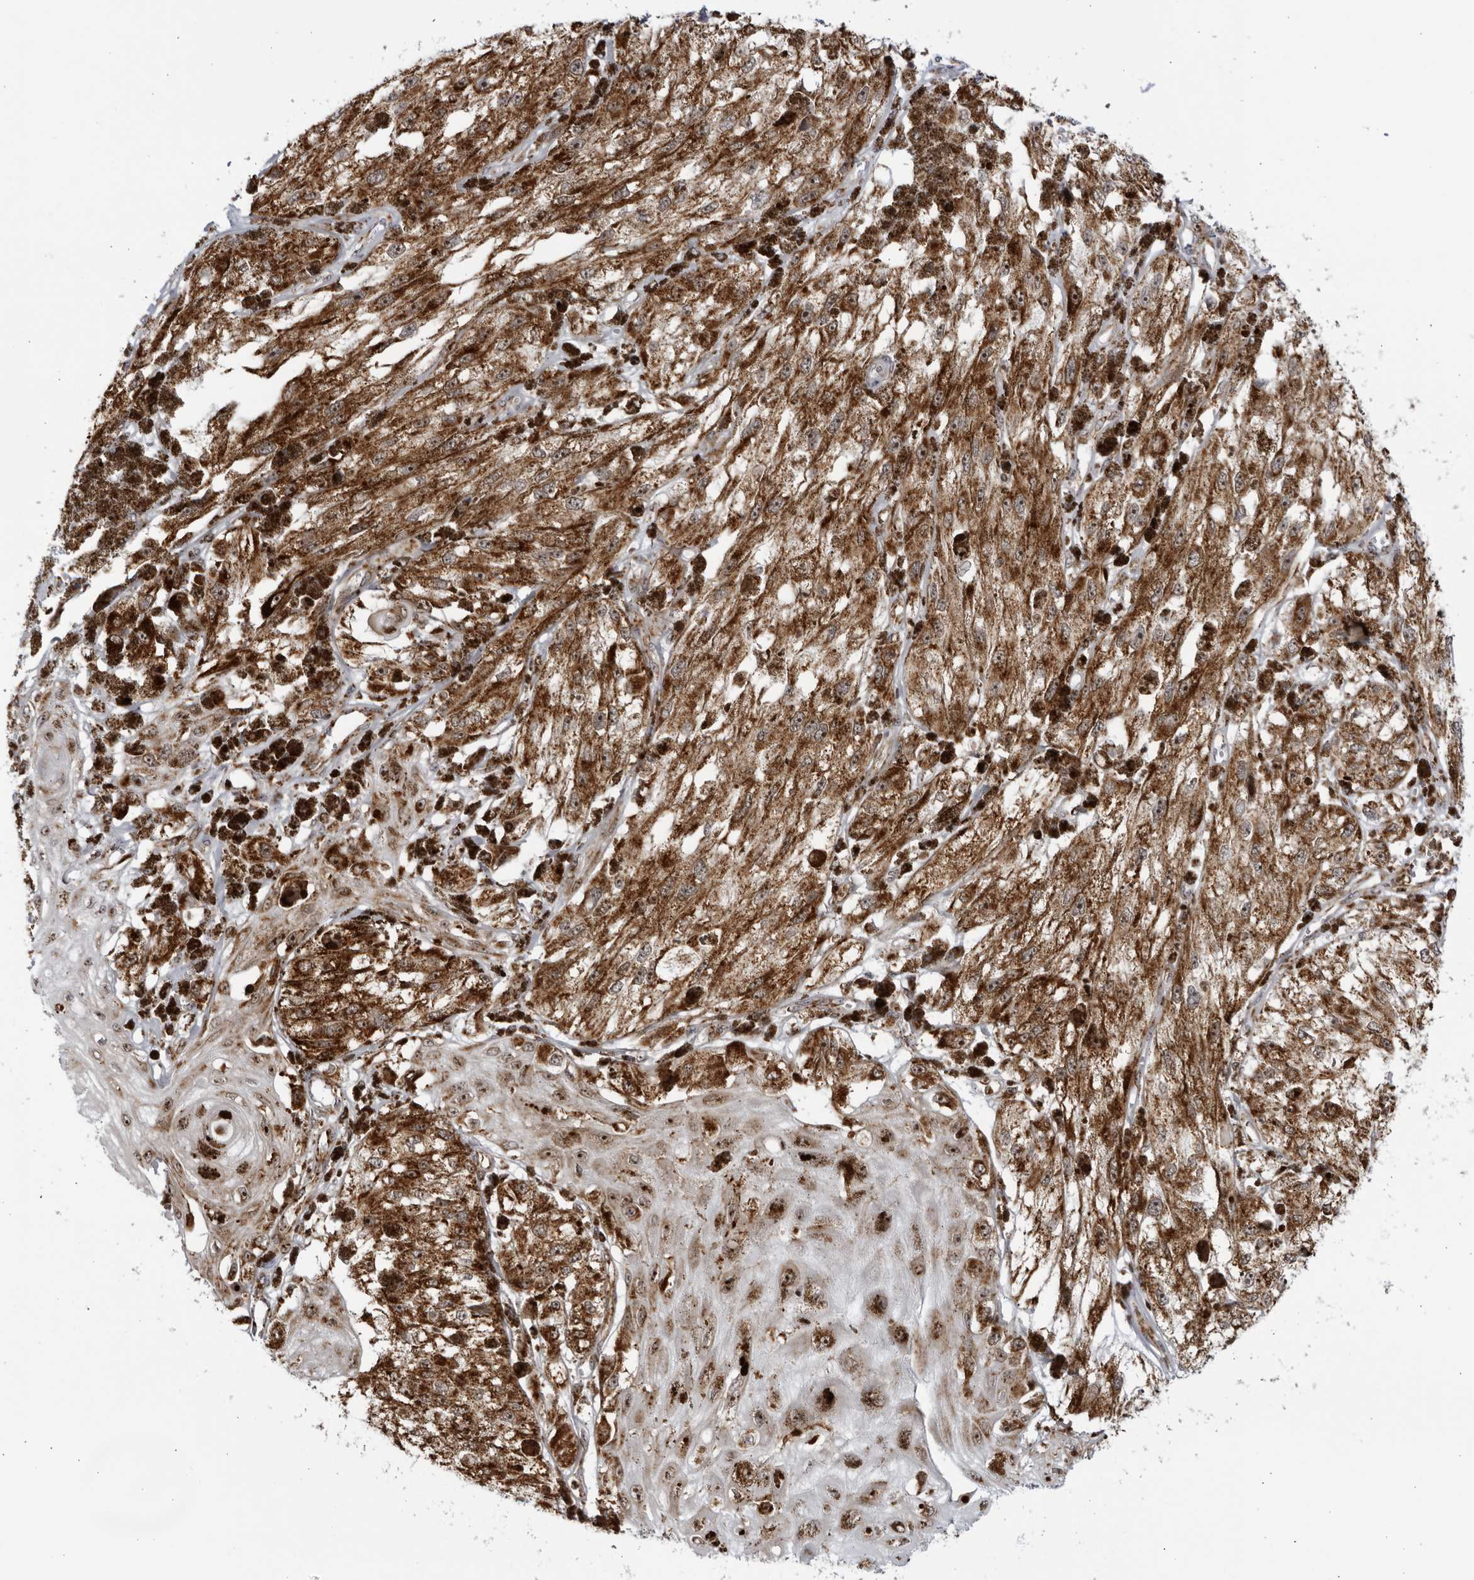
{"staining": {"intensity": "strong", "quantity": ">75%", "location": "cytoplasmic/membranous,nuclear"}, "tissue": "melanoma", "cell_type": "Tumor cells", "image_type": "cancer", "snomed": [{"axis": "morphology", "description": "Malignant melanoma, NOS"}, {"axis": "topography", "description": "Skin"}], "caption": "A micrograph of melanoma stained for a protein exhibits strong cytoplasmic/membranous and nuclear brown staining in tumor cells.", "gene": "RBM34", "patient": {"sex": "male", "age": 88}}